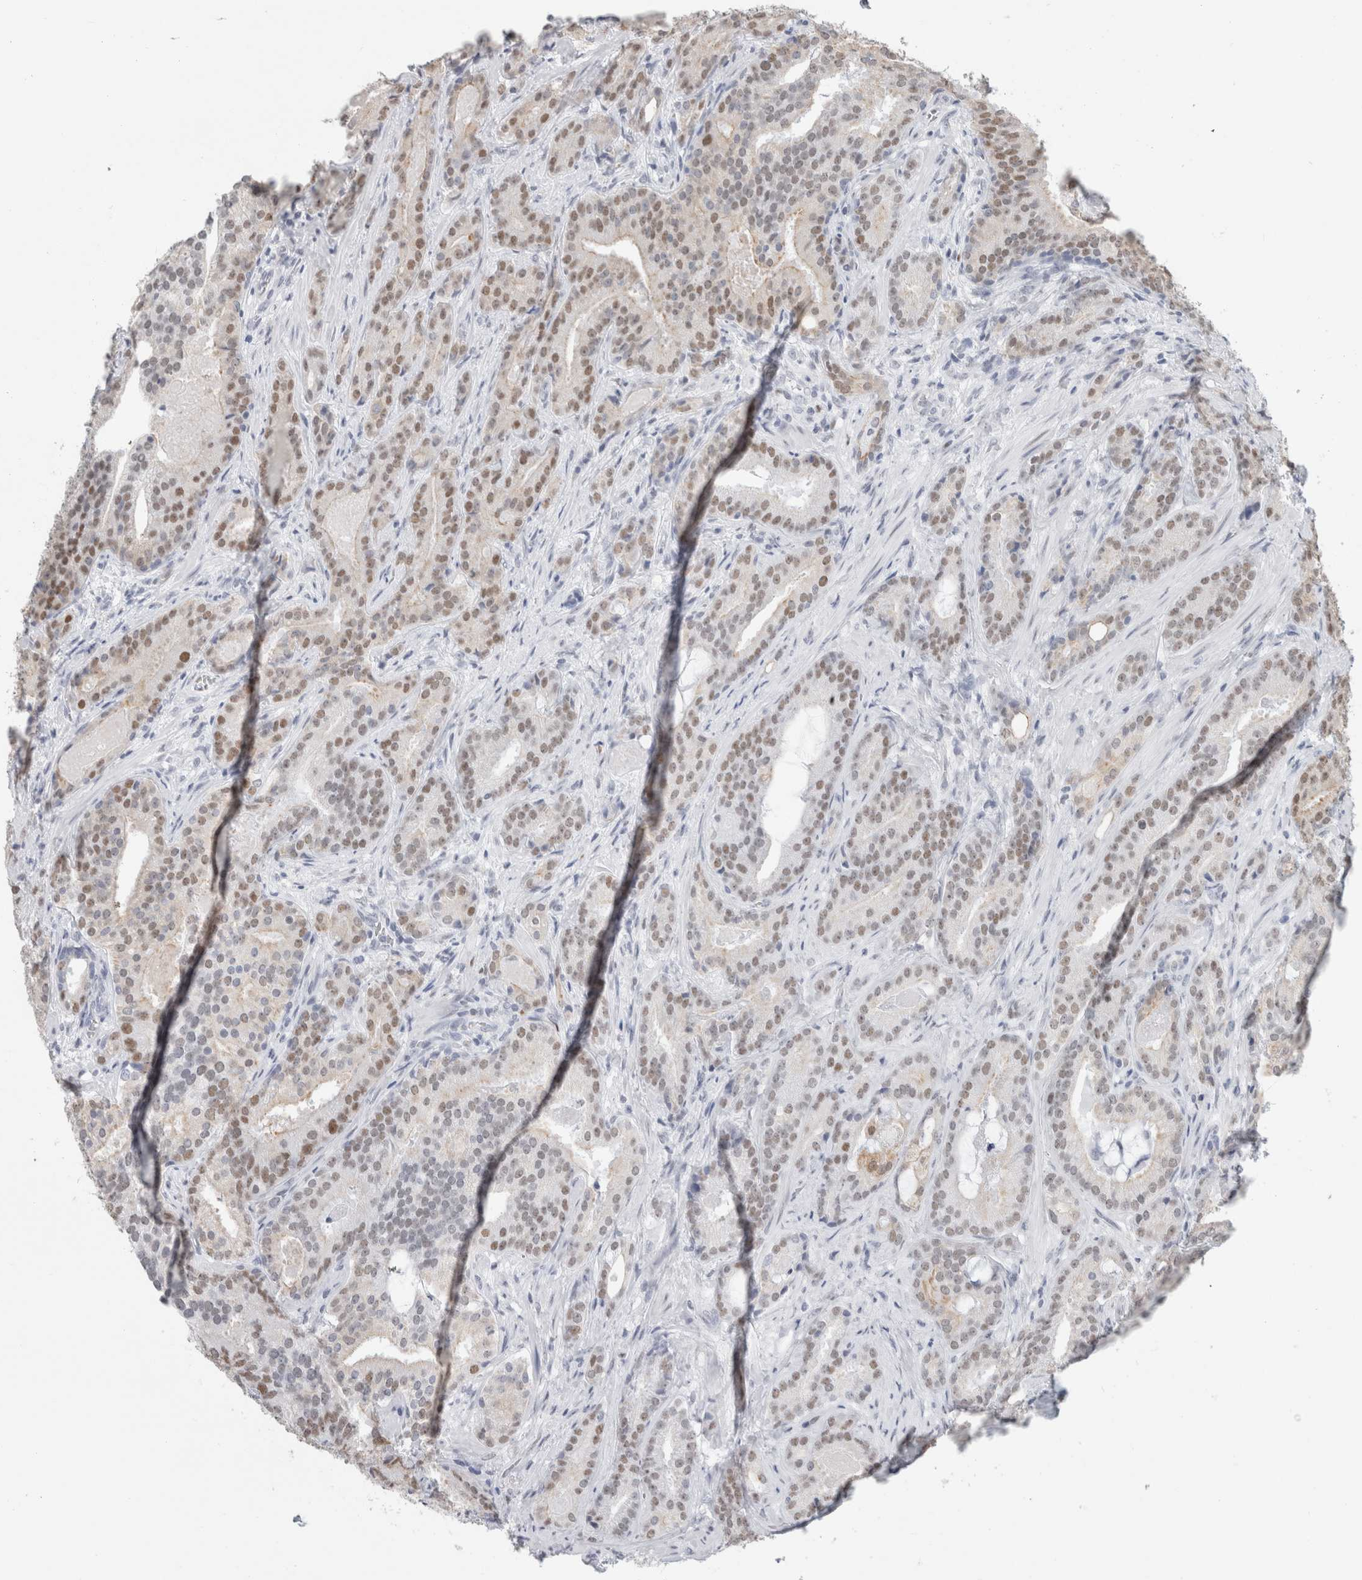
{"staining": {"intensity": "moderate", "quantity": ">75%", "location": "nuclear"}, "tissue": "prostate cancer", "cell_type": "Tumor cells", "image_type": "cancer", "snomed": [{"axis": "morphology", "description": "Adenocarcinoma, Low grade"}, {"axis": "topography", "description": "Prostate"}], "caption": "This histopathology image demonstrates prostate adenocarcinoma (low-grade) stained with immunohistochemistry to label a protein in brown. The nuclear of tumor cells show moderate positivity for the protein. Nuclei are counter-stained blue.", "gene": "SMARCC1", "patient": {"sex": "male", "age": 67}}